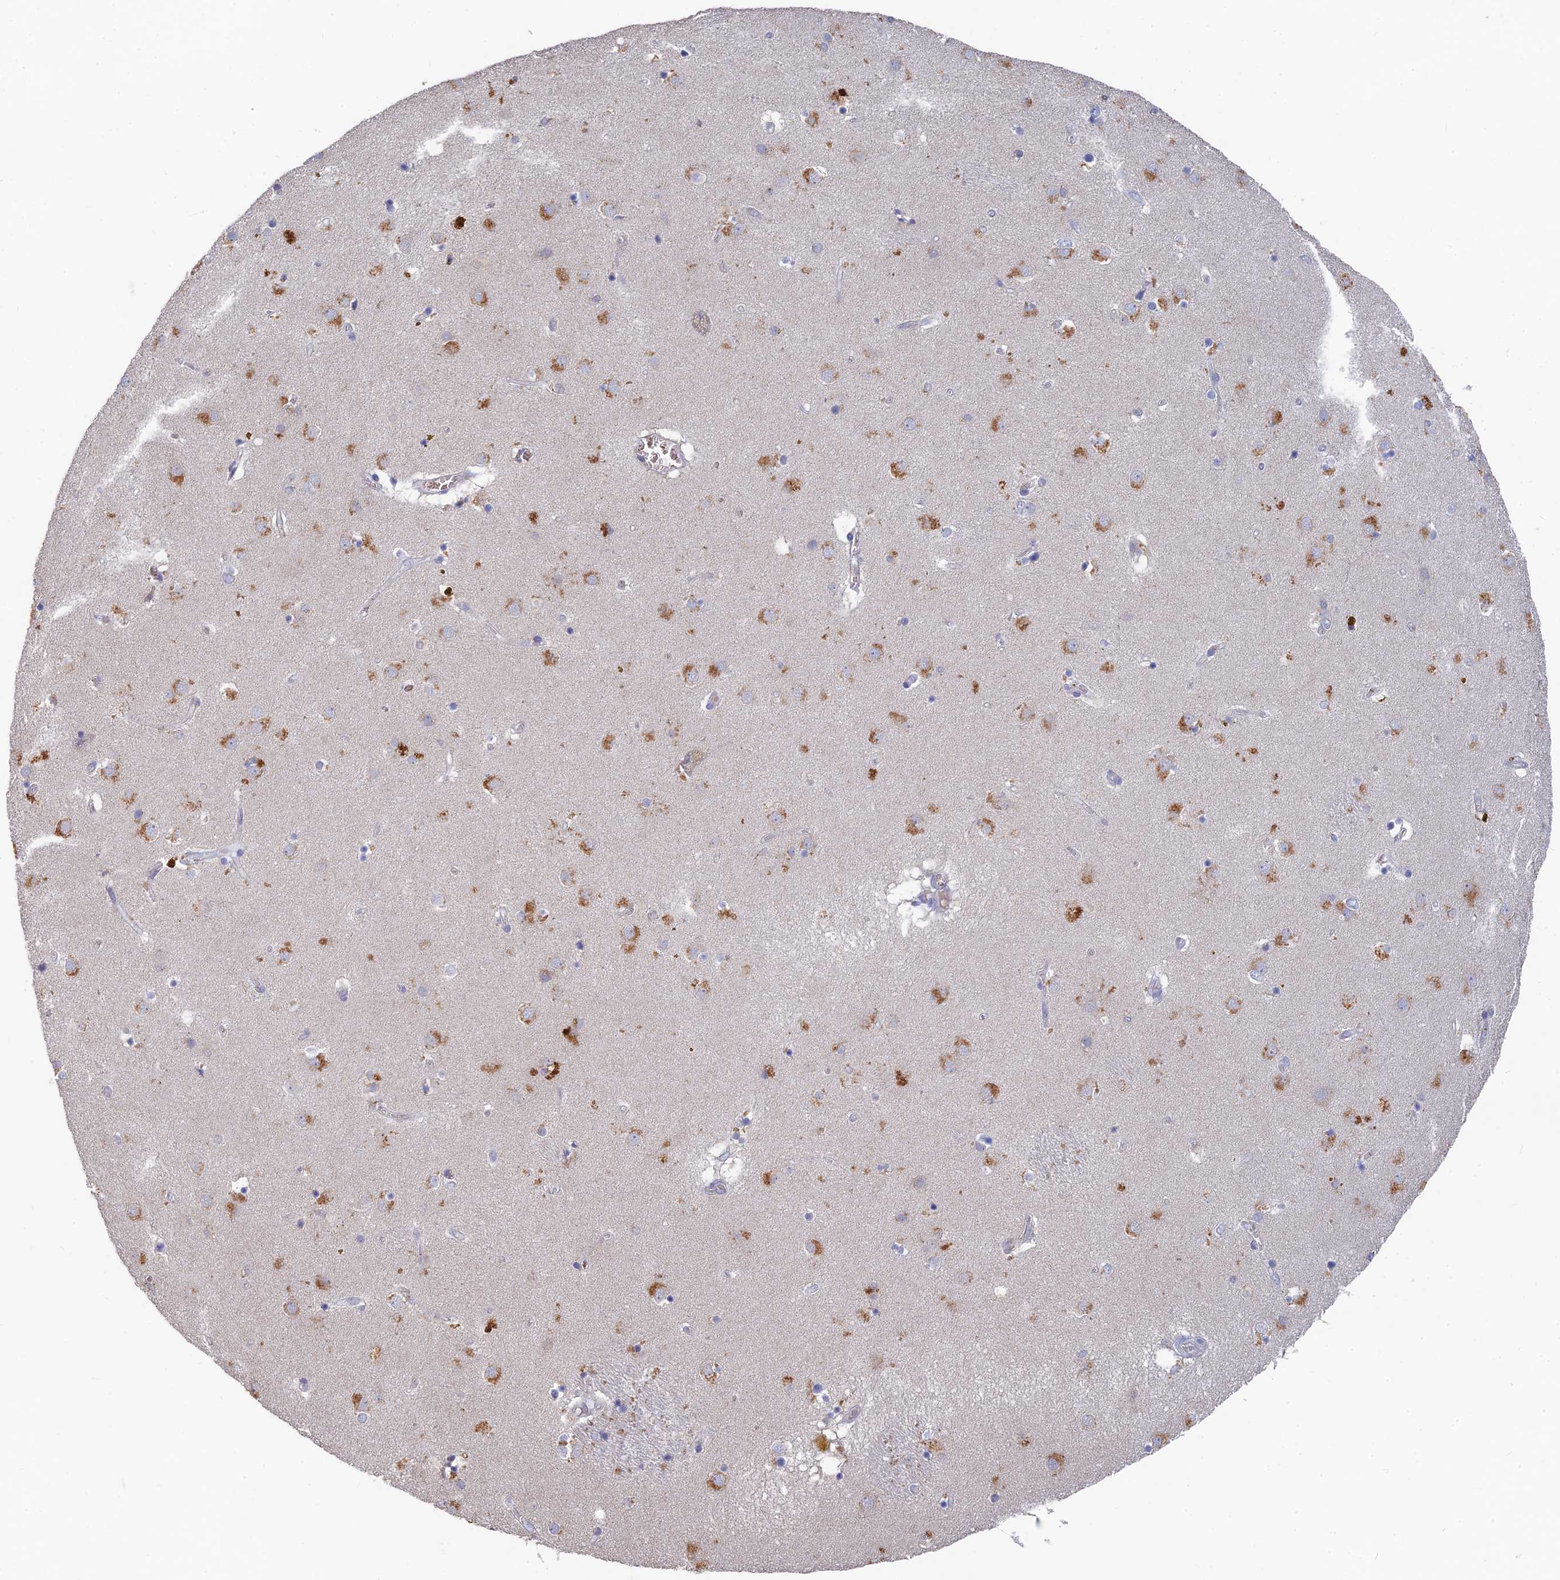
{"staining": {"intensity": "negative", "quantity": "none", "location": "none"}, "tissue": "caudate", "cell_type": "Glial cells", "image_type": "normal", "snomed": [{"axis": "morphology", "description": "Normal tissue, NOS"}, {"axis": "topography", "description": "Lateral ventricle wall"}], "caption": "An immunohistochemistry (IHC) photomicrograph of unremarkable caudate is shown. There is no staining in glial cells of caudate. Nuclei are stained in blue.", "gene": "ARRDC1", "patient": {"sex": "male", "age": 70}}